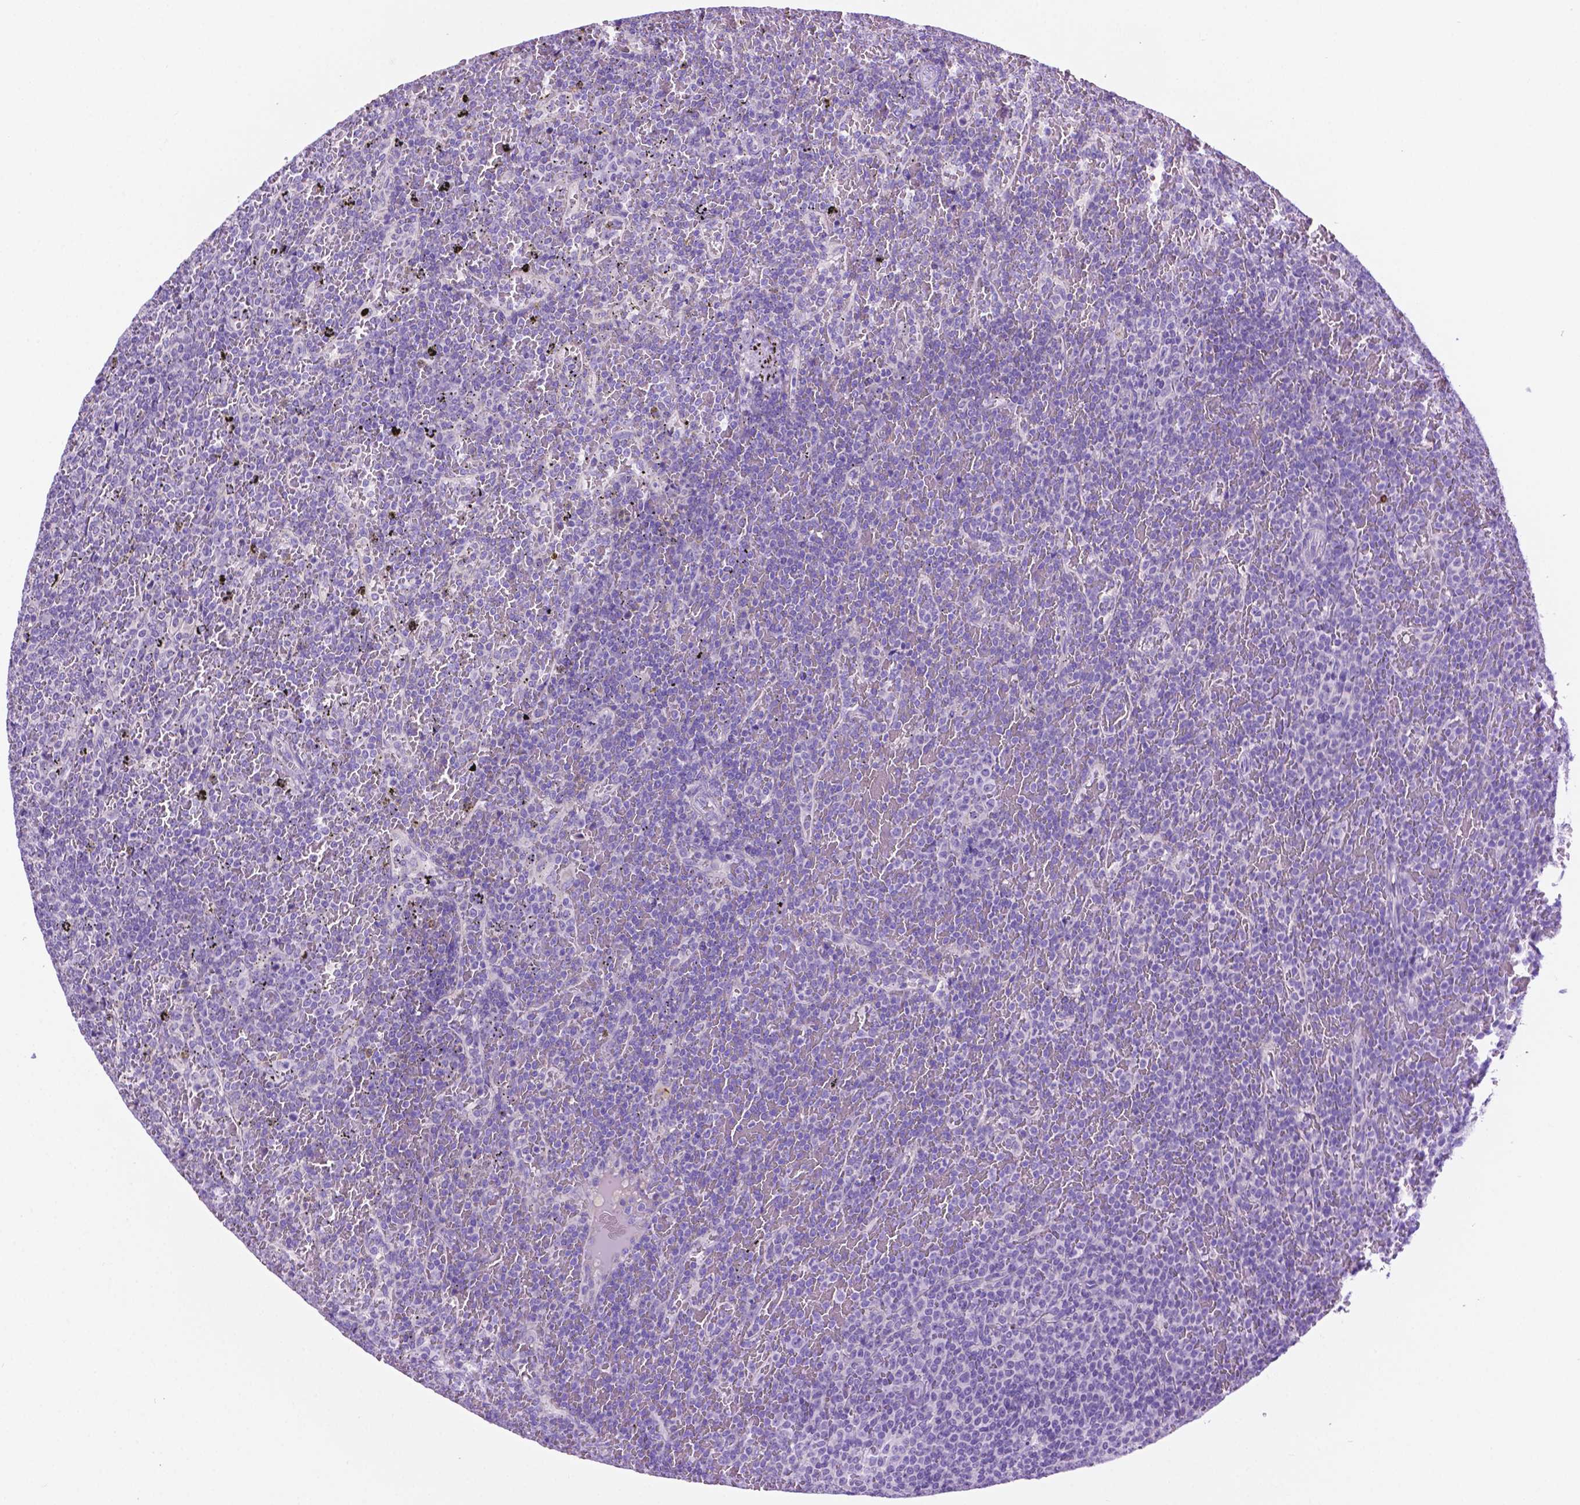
{"staining": {"intensity": "negative", "quantity": "none", "location": "none"}, "tissue": "lymphoma", "cell_type": "Tumor cells", "image_type": "cancer", "snomed": [{"axis": "morphology", "description": "Malignant lymphoma, non-Hodgkin's type, Low grade"}, {"axis": "topography", "description": "Spleen"}], "caption": "This is a image of immunohistochemistry (IHC) staining of lymphoma, which shows no expression in tumor cells.", "gene": "PHYHIP", "patient": {"sex": "female", "age": 77}}